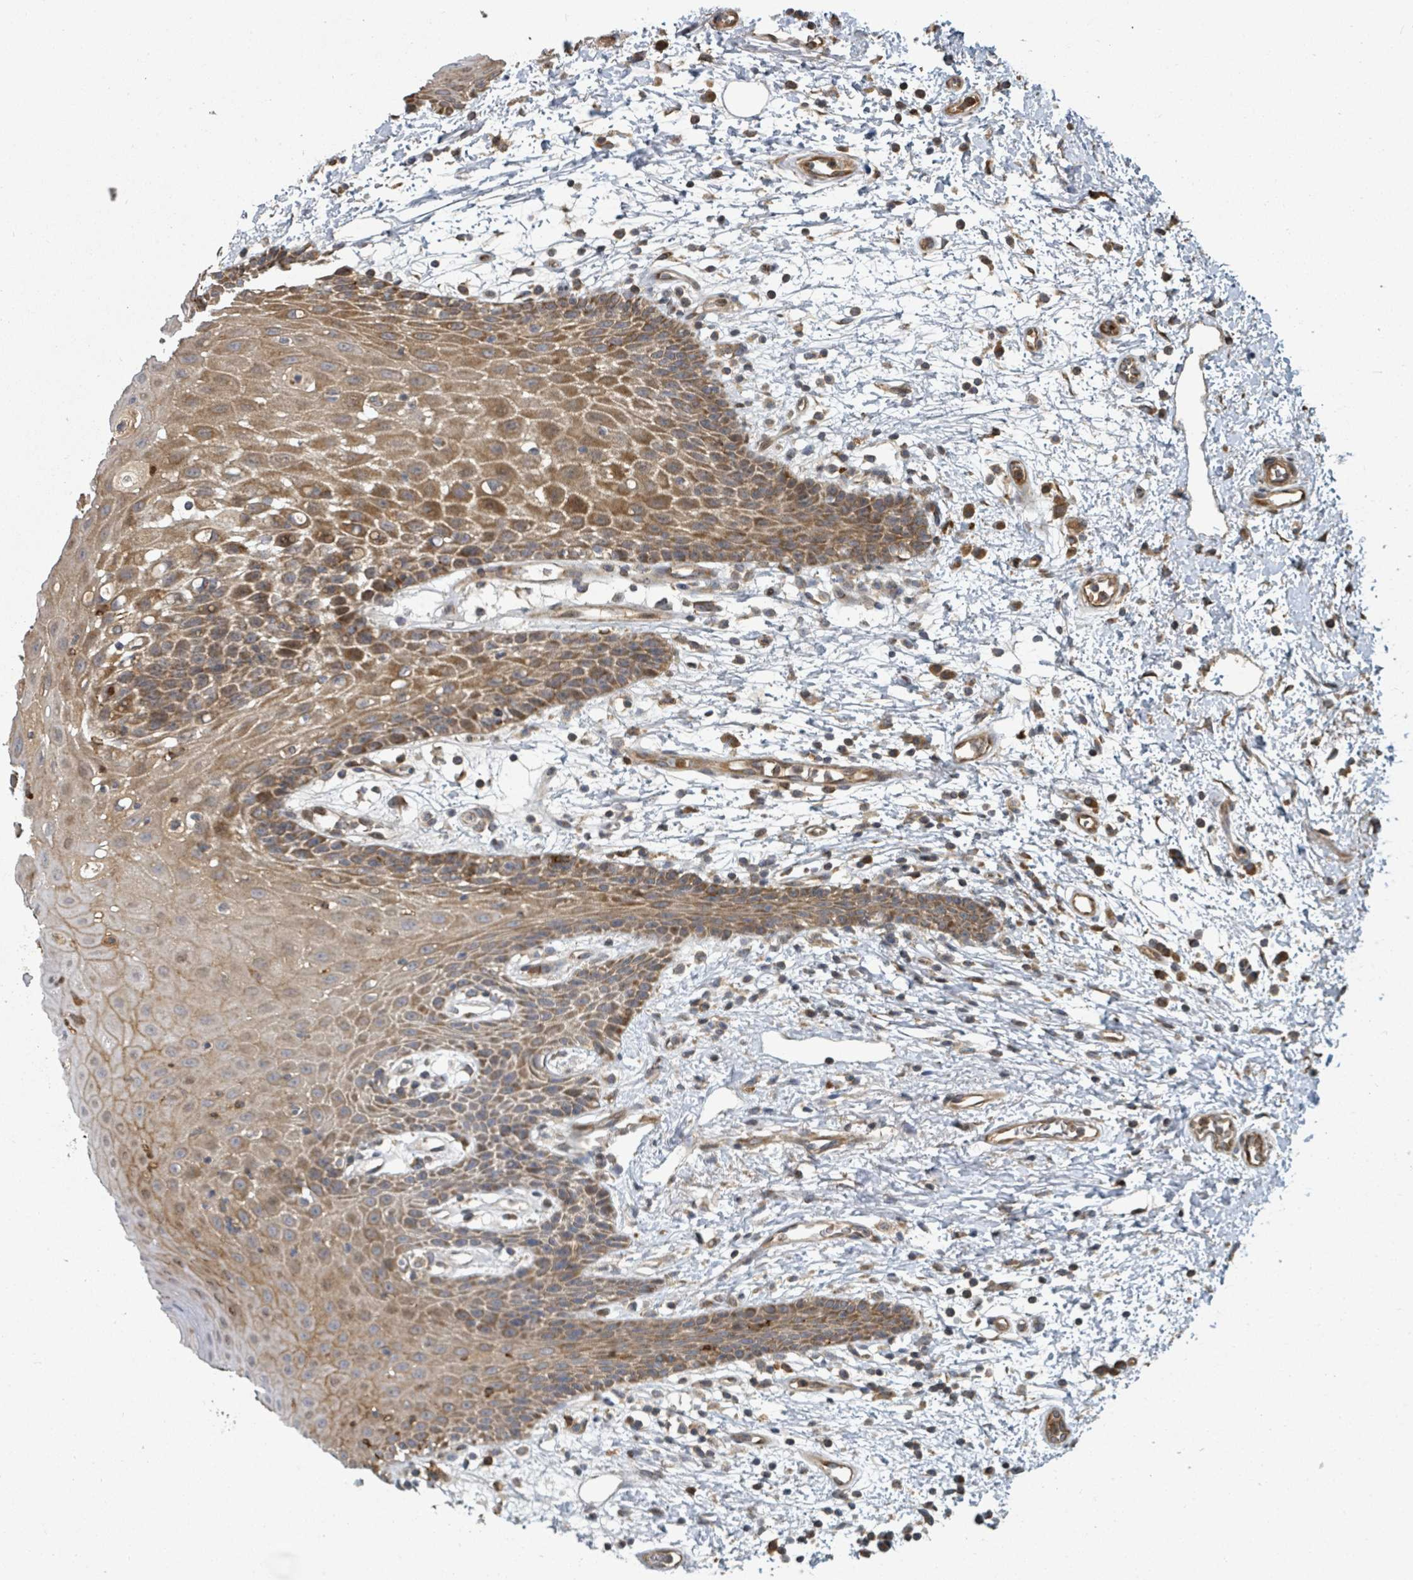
{"staining": {"intensity": "moderate", "quantity": "25%-75%", "location": "cytoplasmic/membranous"}, "tissue": "oral mucosa", "cell_type": "Squamous epithelial cells", "image_type": "normal", "snomed": [{"axis": "morphology", "description": "Normal tissue, NOS"}, {"axis": "topography", "description": "Oral tissue"}, {"axis": "topography", "description": "Tounge, NOS"}], "caption": "An immunohistochemistry histopathology image of benign tissue is shown. Protein staining in brown shows moderate cytoplasmic/membranous positivity in oral mucosa within squamous epithelial cells.", "gene": "DPM1", "patient": {"sex": "female", "age": 59}}